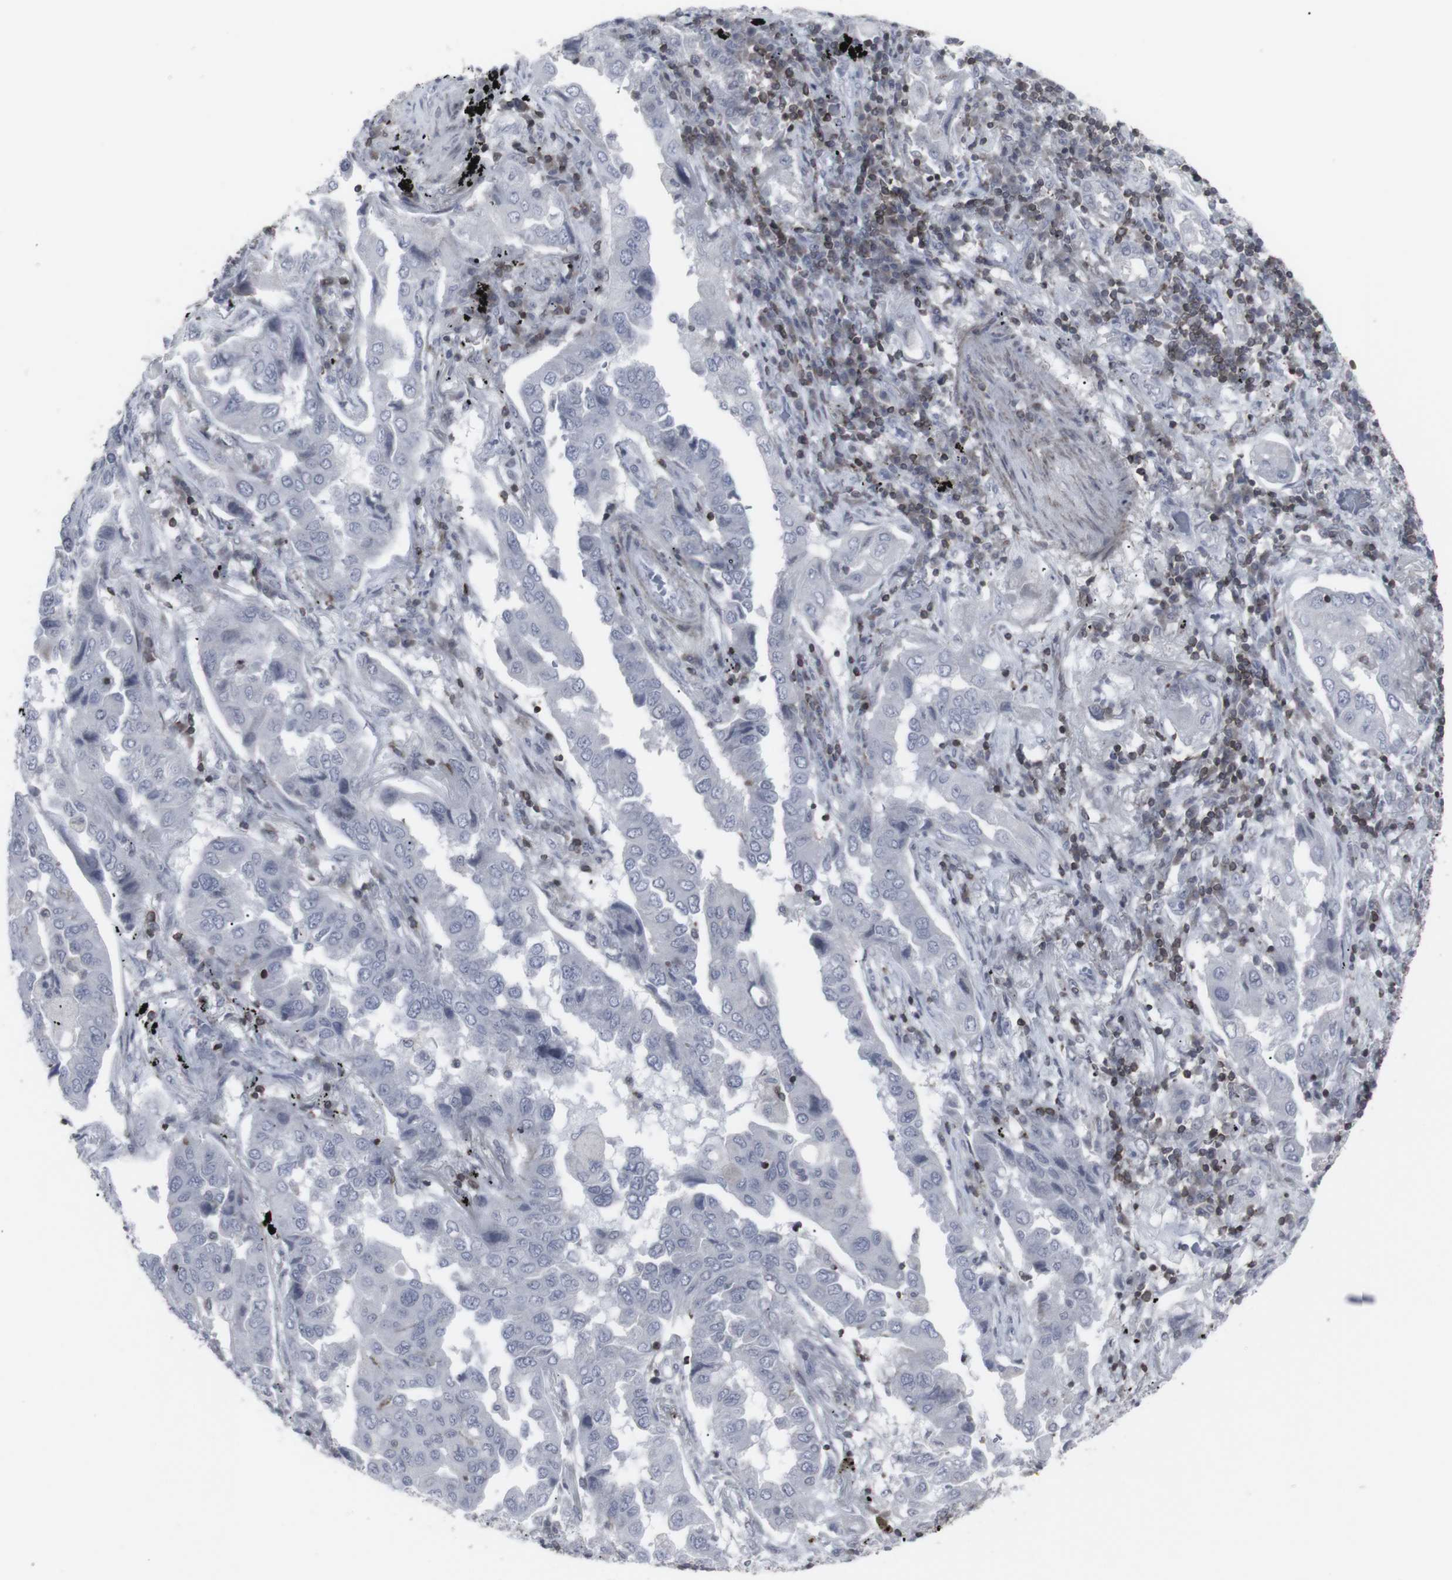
{"staining": {"intensity": "negative", "quantity": "none", "location": "none"}, "tissue": "lung cancer", "cell_type": "Tumor cells", "image_type": "cancer", "snomed": [{"axis": "morphology", "description": "Adenocarcinoma, NOS"}, {"axis": "topography", "description": "Lung"}], "caption": "High power microscopy image of an immunohistochemistry (IHC) photomicrograph of lung adenocarcinoma, revealing no significant staining in tumor cells.", "gene": "APOBEC2", "patient": {"sex": "female", "age": 65}}